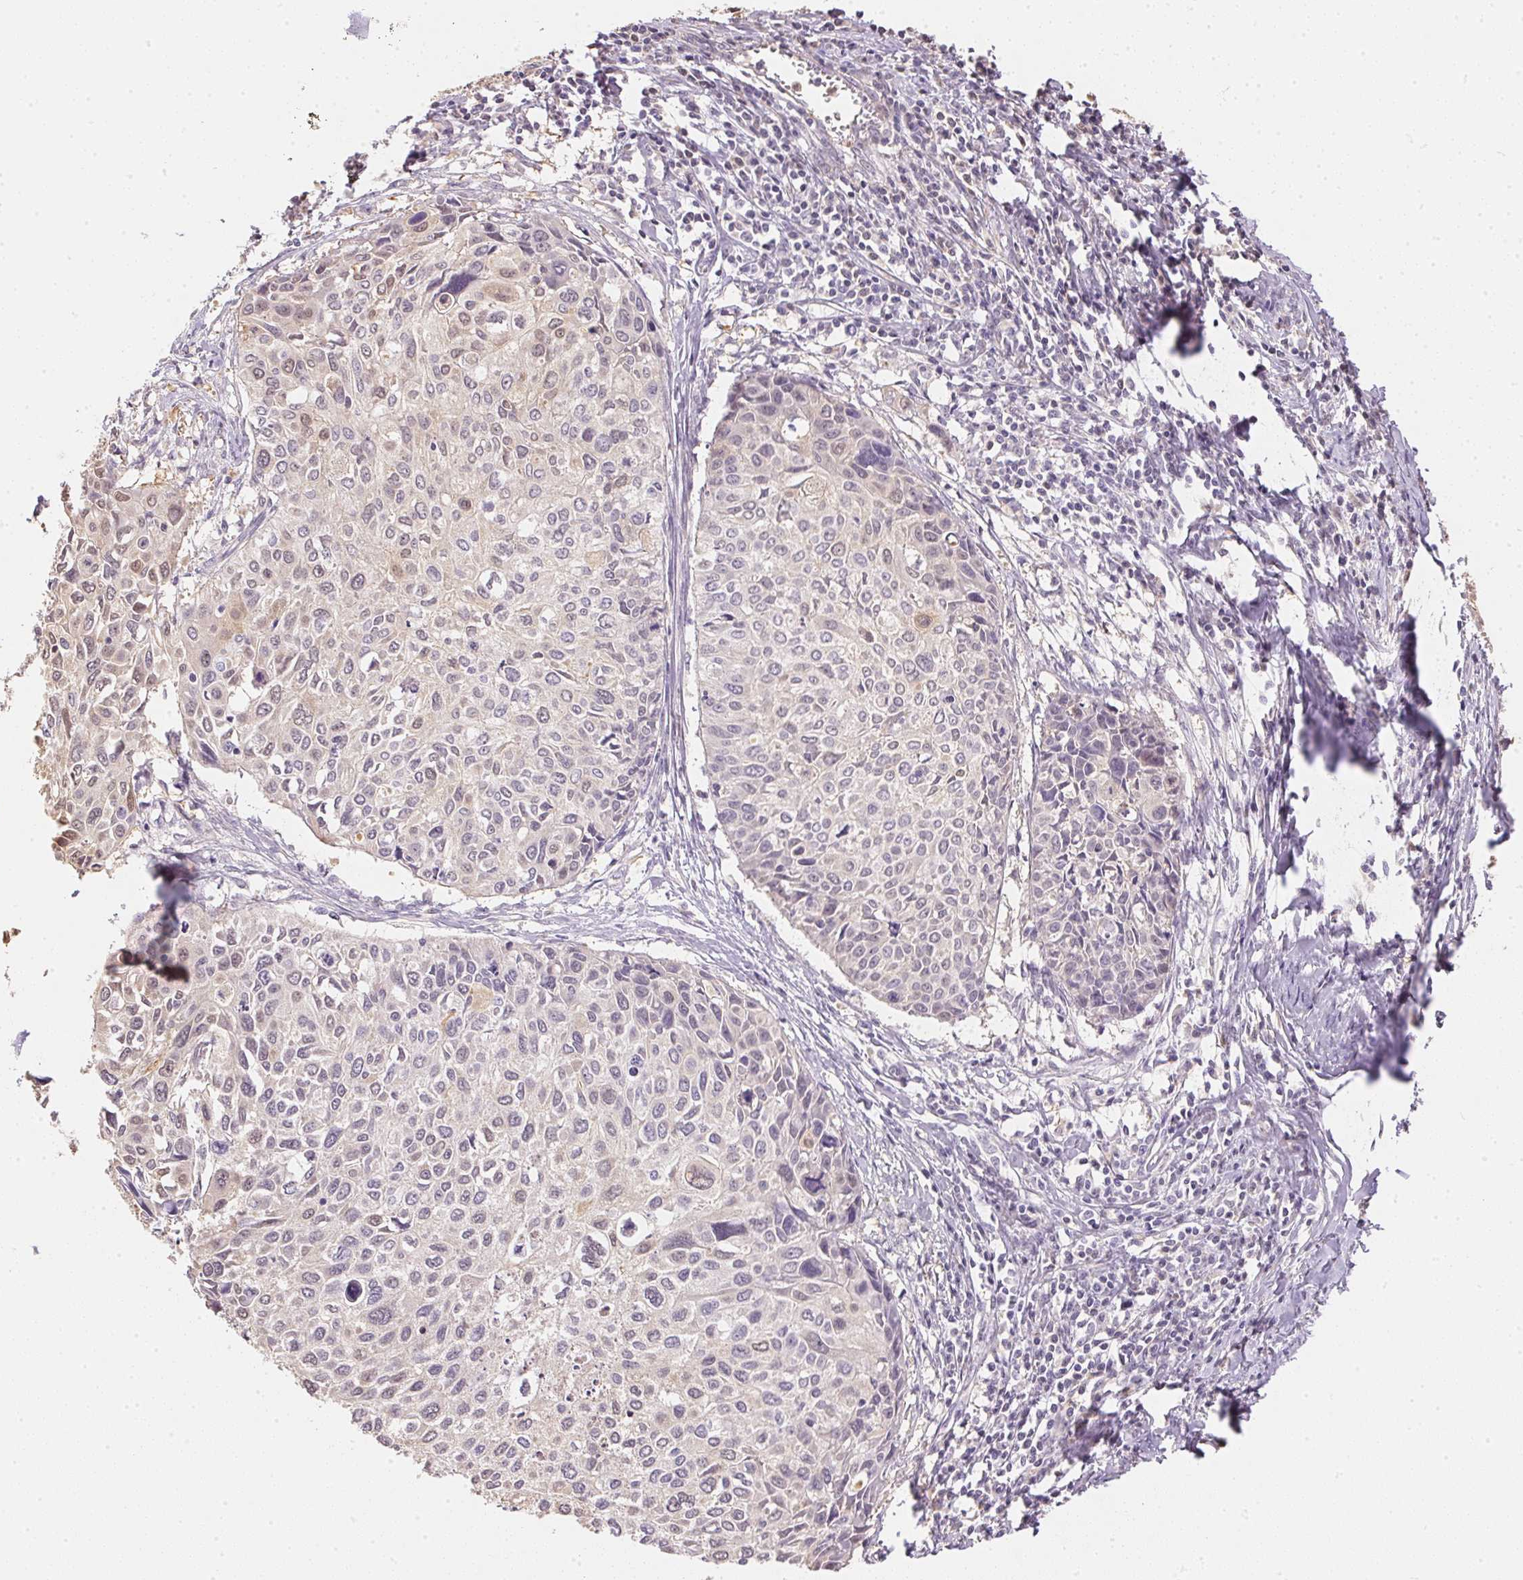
{"staining": {"intensity": "negative", "quantity": "none", "location": "none"}, "tissue": "cervical cancer", "cell_type": "Tumor cells", "image_type": "cancer", "snomed": [{"axis": "morphology", "description": "Squamous cell carcinoma, NOS"}, {"axis": "topography", "description": "Cervix"}], "caption": "Squamous cell carcinoma (cervical) was stained to show a protein in brown. There is no significant positivity in tumor cells.", "gene": "S100A3", "patient": {"sex": "female", "age": 50}}